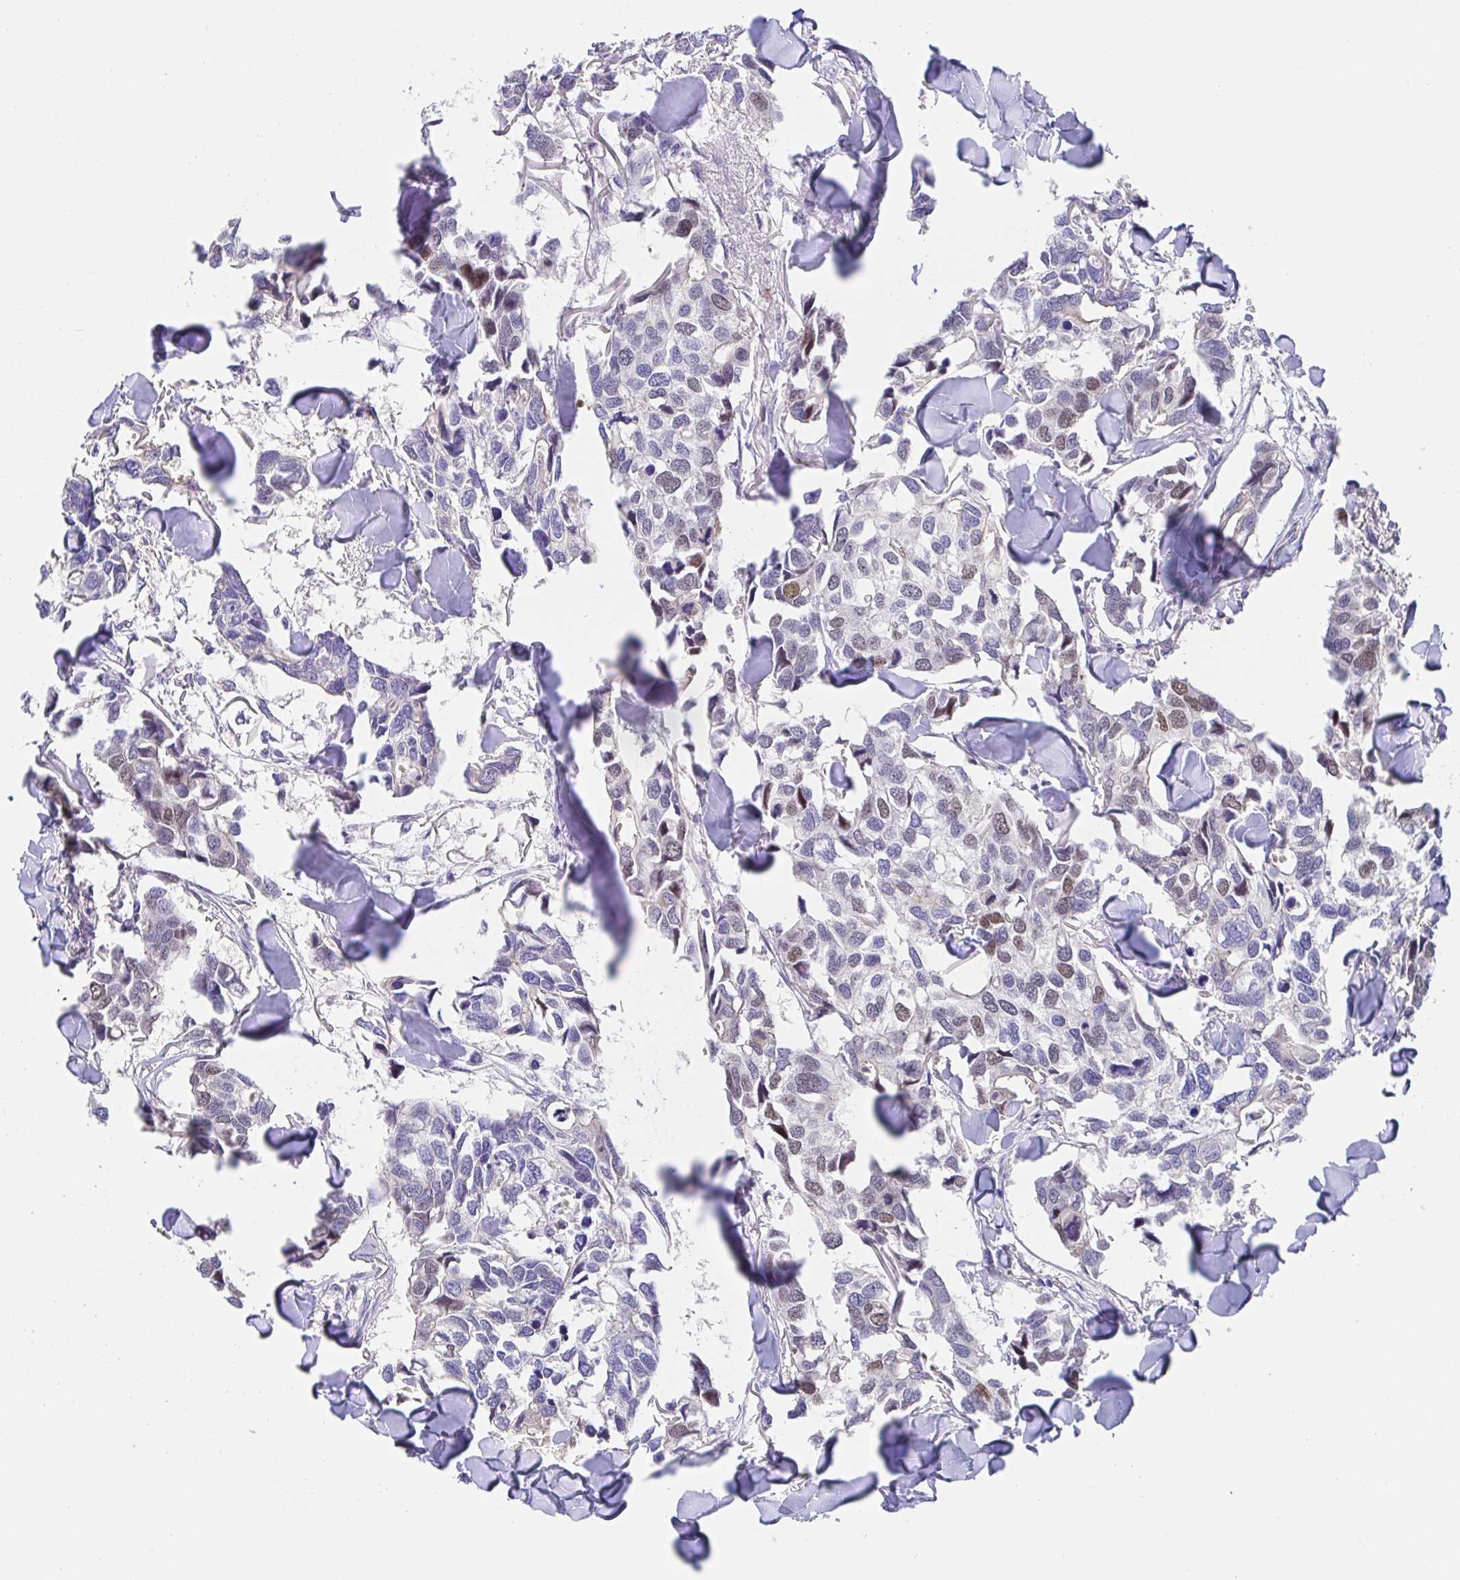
{"staining": {"intensity": "moderate", "quantity": "<25%", "location": "nuclear"}, "tissue": "breast cancer", "cell_type": "Tumor cells", "image_type": "cancer", "snomed": [{"axis": "morphology", "description": "Duct carcinoma"}, {"axis": "topography", "description": "Breast"}], "caption": "Breast invasive ductal carcinoma stained with immunohistochemistry demonstrates moderate nuclear positivity in approximately <25% of tumor cells.", "gene": "TIMELESS", "patient": {"sex": "female", "age": 83}}